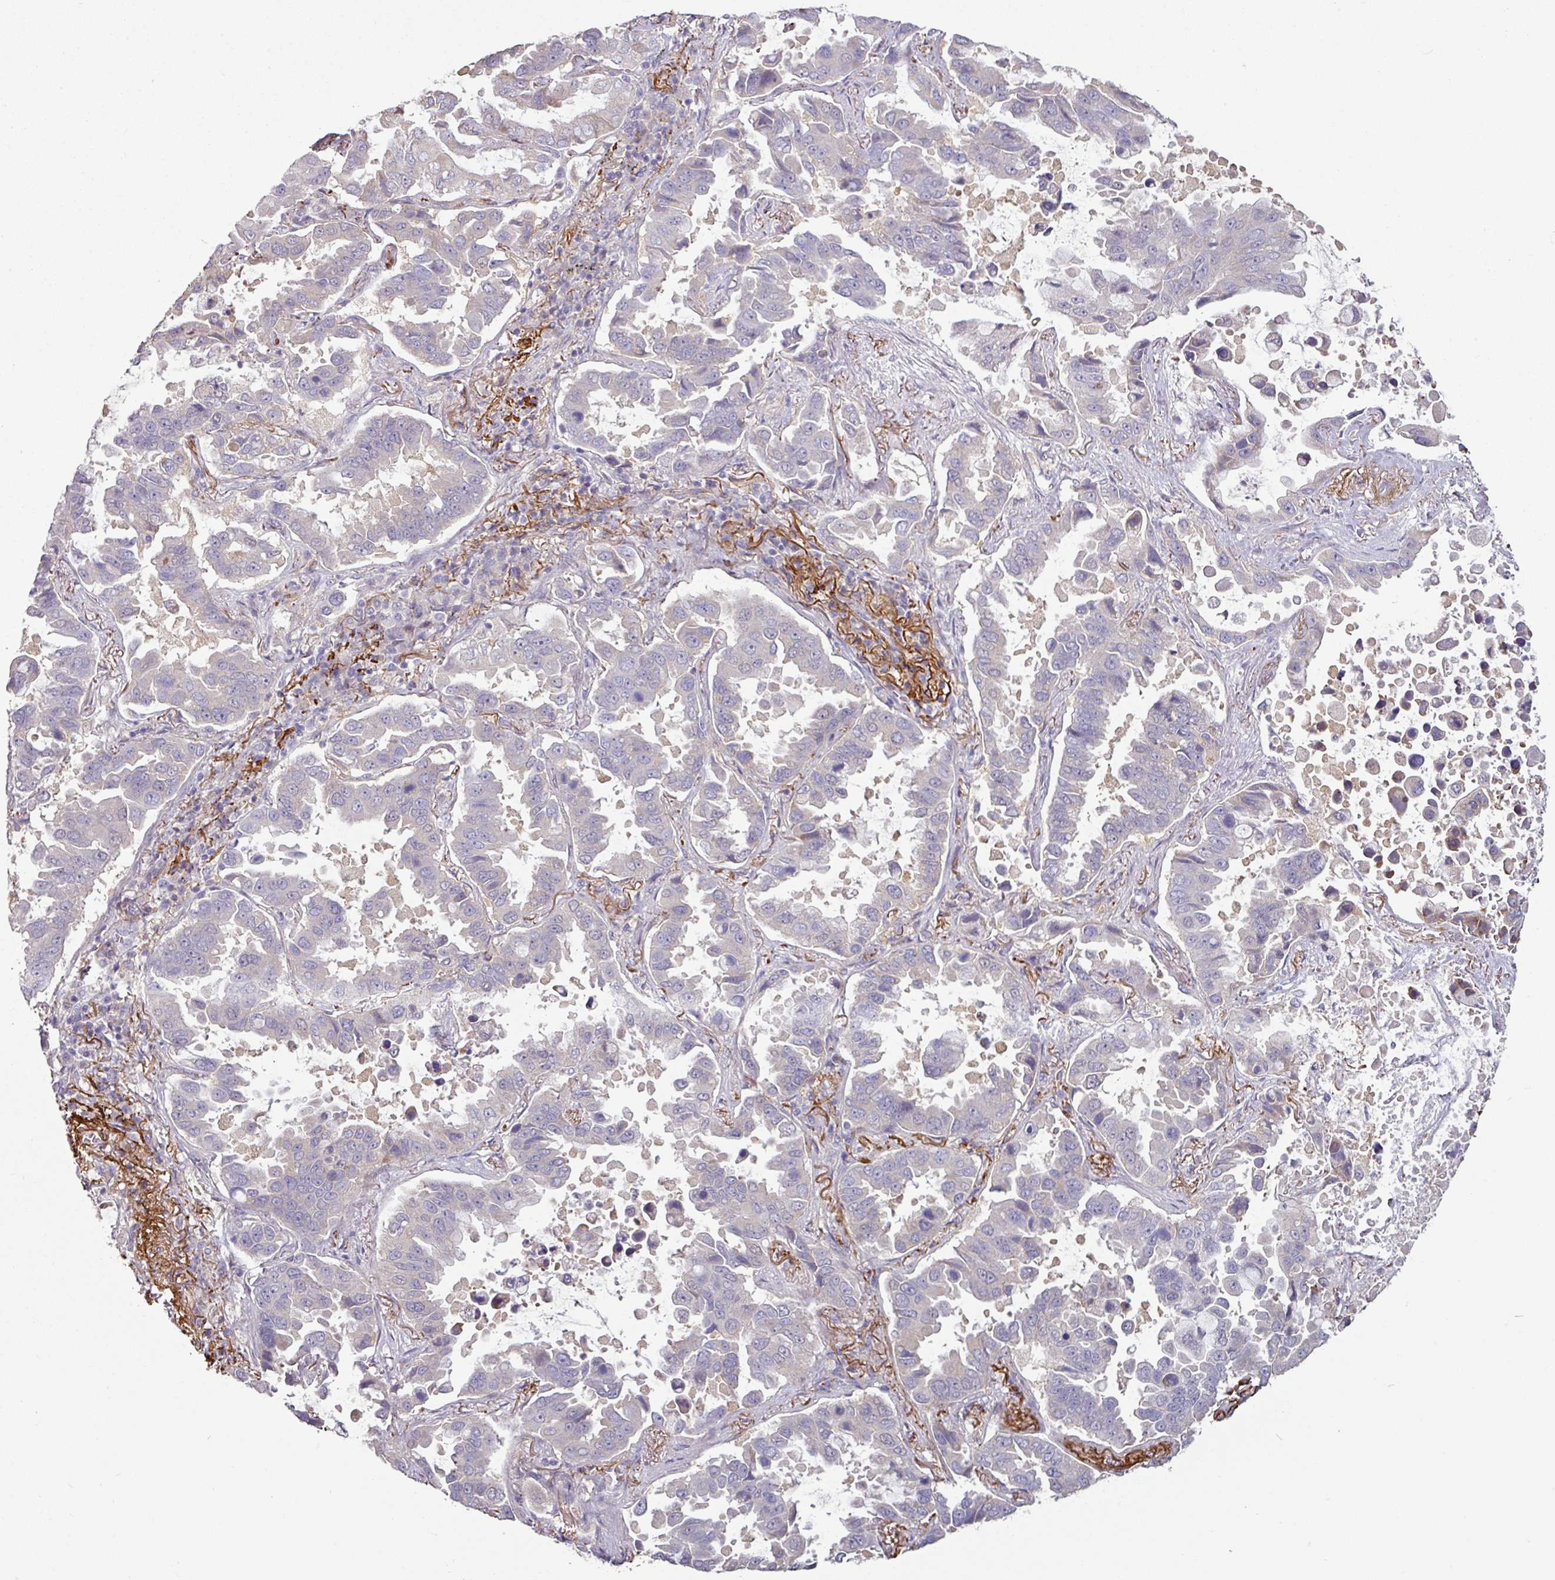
{"staining": {"intensity": "negative", "quantity": "none", "location": "none"}, "tissue": "lung cancer", "cell_type": "Tumor cells", "image_type": "cancer", "snomed": [{"axis": "morphology", "description": "Adenocarcinoma, NOS"}, {"axis": "topography", "description": "Lung"}], "caption": "There is no significant expression in tumor cells of lung cancer (adenocarcinoma). Brightfield microscopy of immunohistochemistry (IHC) stained with DAB (brown) and hematoxylin (blue), captured at high magnification.", "gene": "MTMR14", "patient": {"sex": "male", "age": 64}}